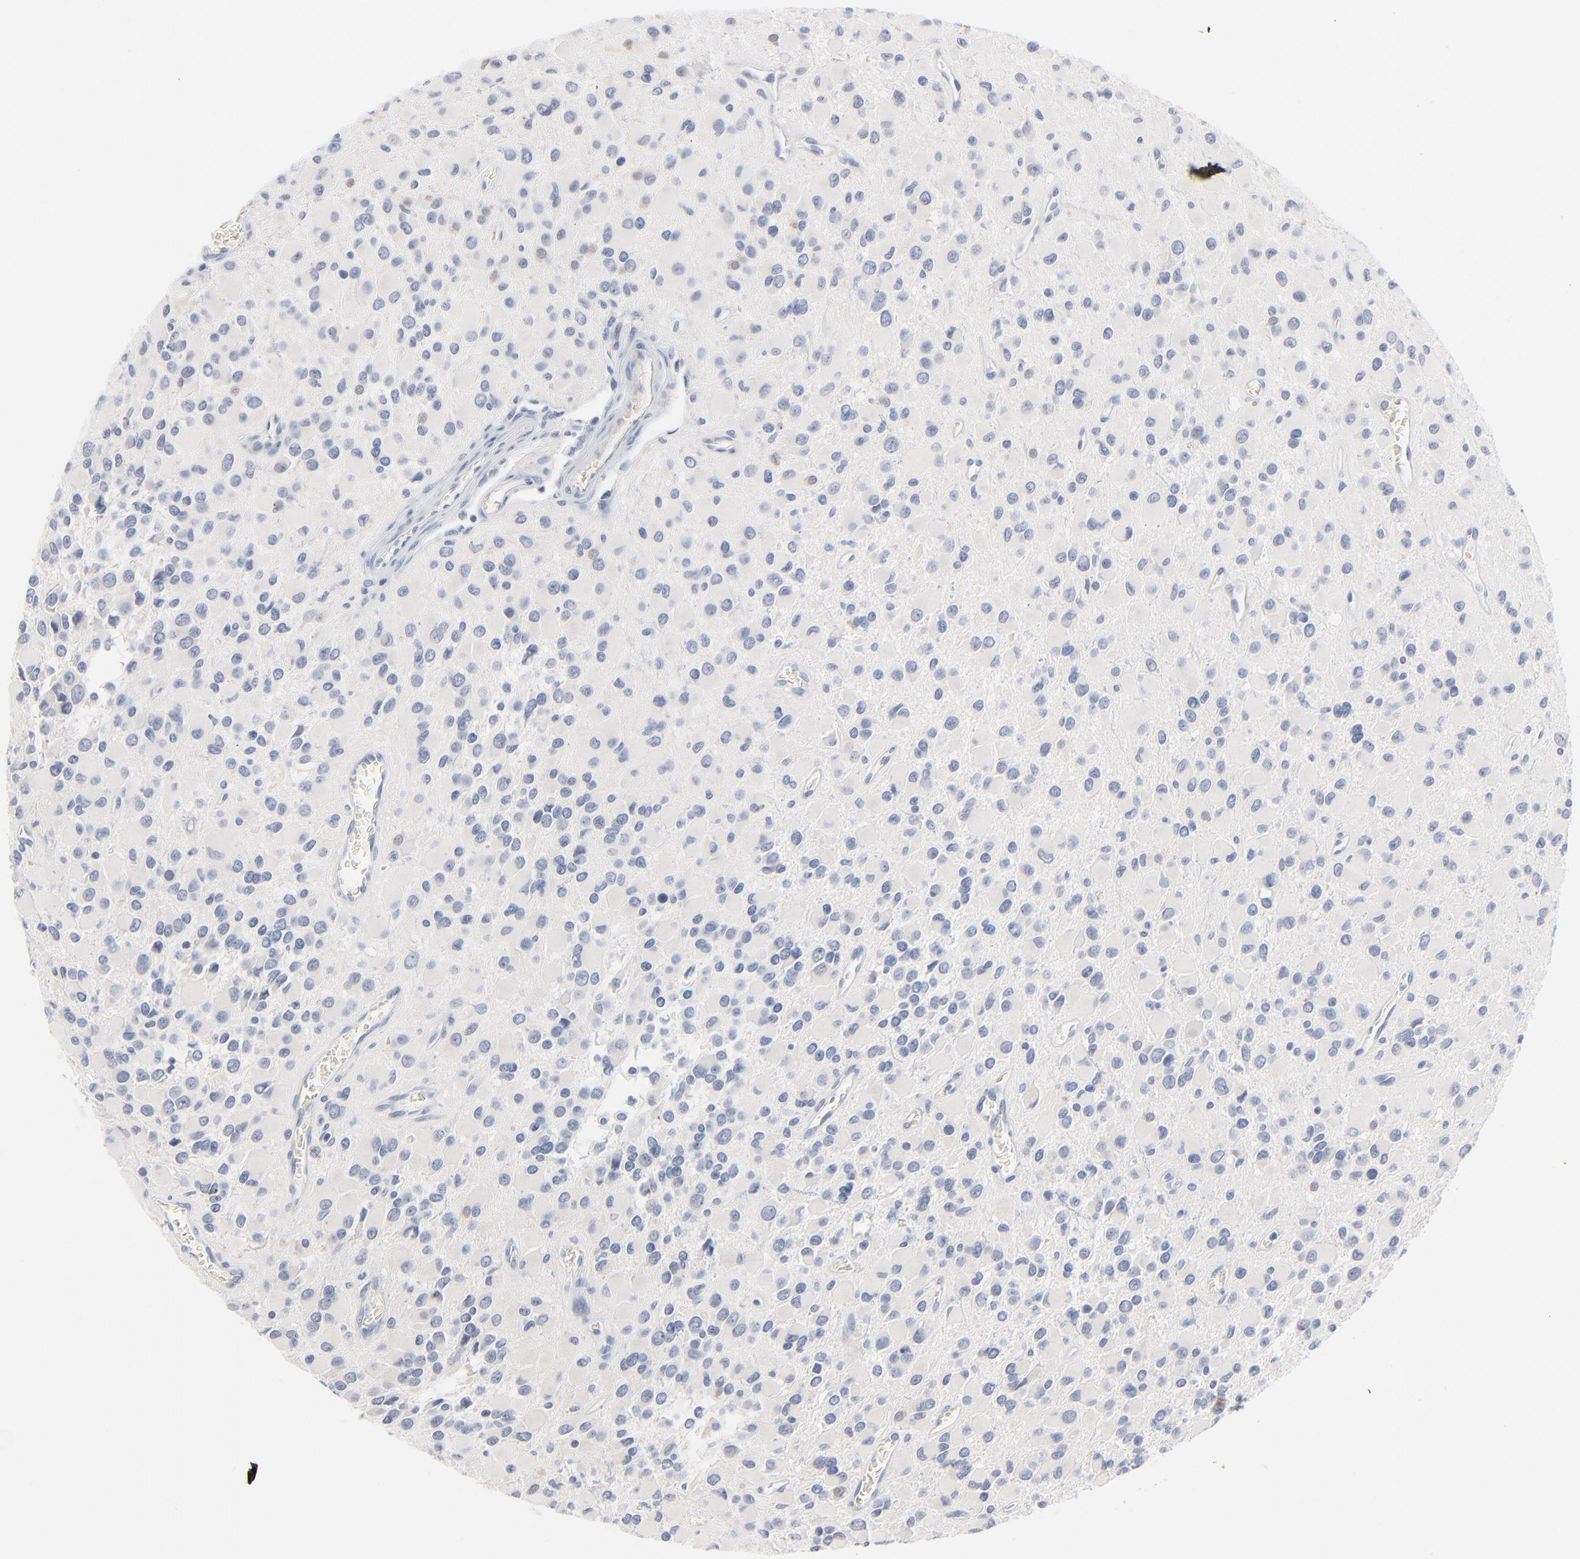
{"staining": {"intensity": "negative", "quantity": "none", "location": "none"}, "tissue": "glioma", "cell_type": "Tumor cells", "image_type": "cancer", "snomed": [{"axis": "morphology", "description": "Glioma, malignant, Low grade"}, {"axis": "topography", "description": "Brain"}], "caption": "Tumor cells are negative for protein expression in human low-grade glioma (malignant).", "gene": "SERPINA4", "patient": {"sex": "male", "age": 42}}